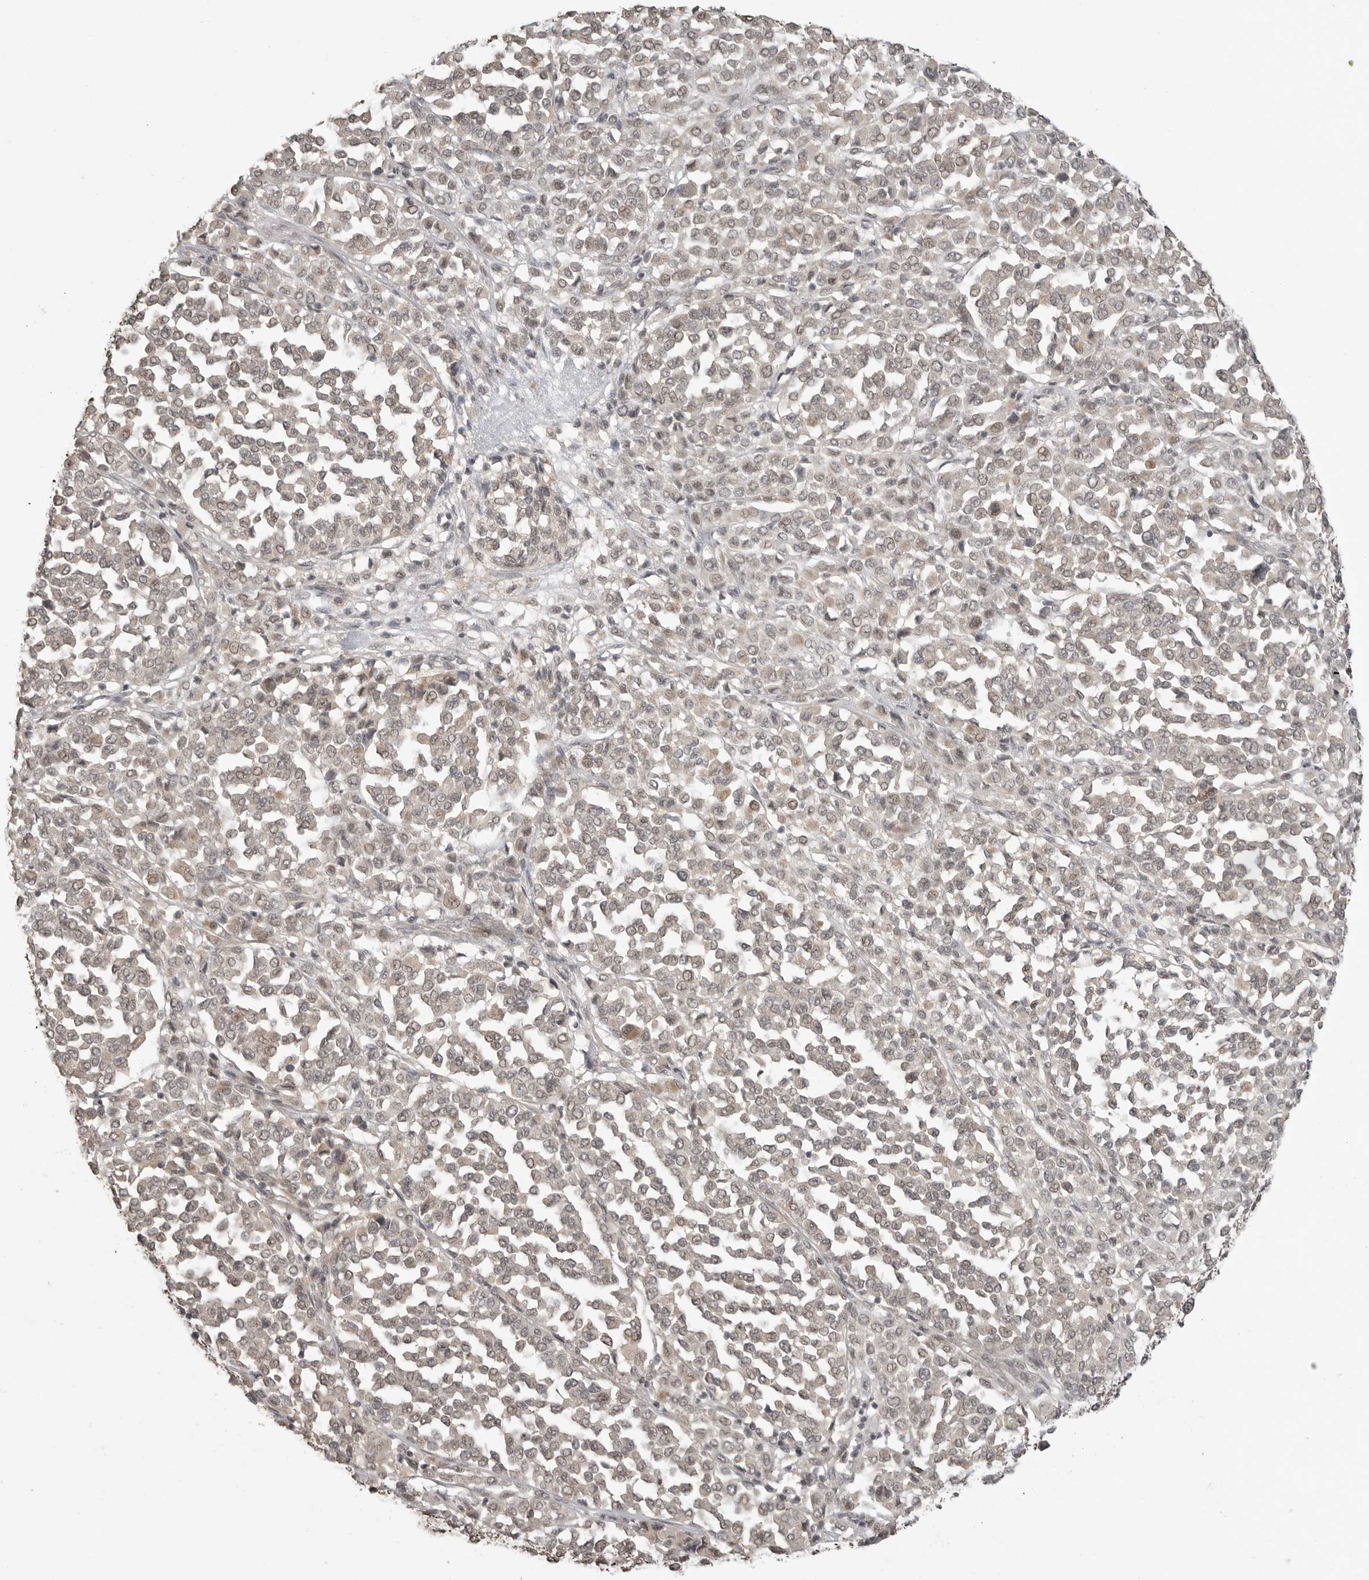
{"staining": {"intensity": "negative", "quantity": "none", "location": "none"}, "tissue": "melanoma", "cell_type": "Tumor cells", "image_type": "cancer", "snomed": [{"axis": "morphology", "description": "Malignant melanoma, Metastatic site"}, {"axis": "topography", "description": "Pancreas"}], "caption": "Human melanoma stained for a protein using IHC shows no expression in tumor cells.", "gene": "SMG8", "patient": {"sex": "female", "age": 30}}